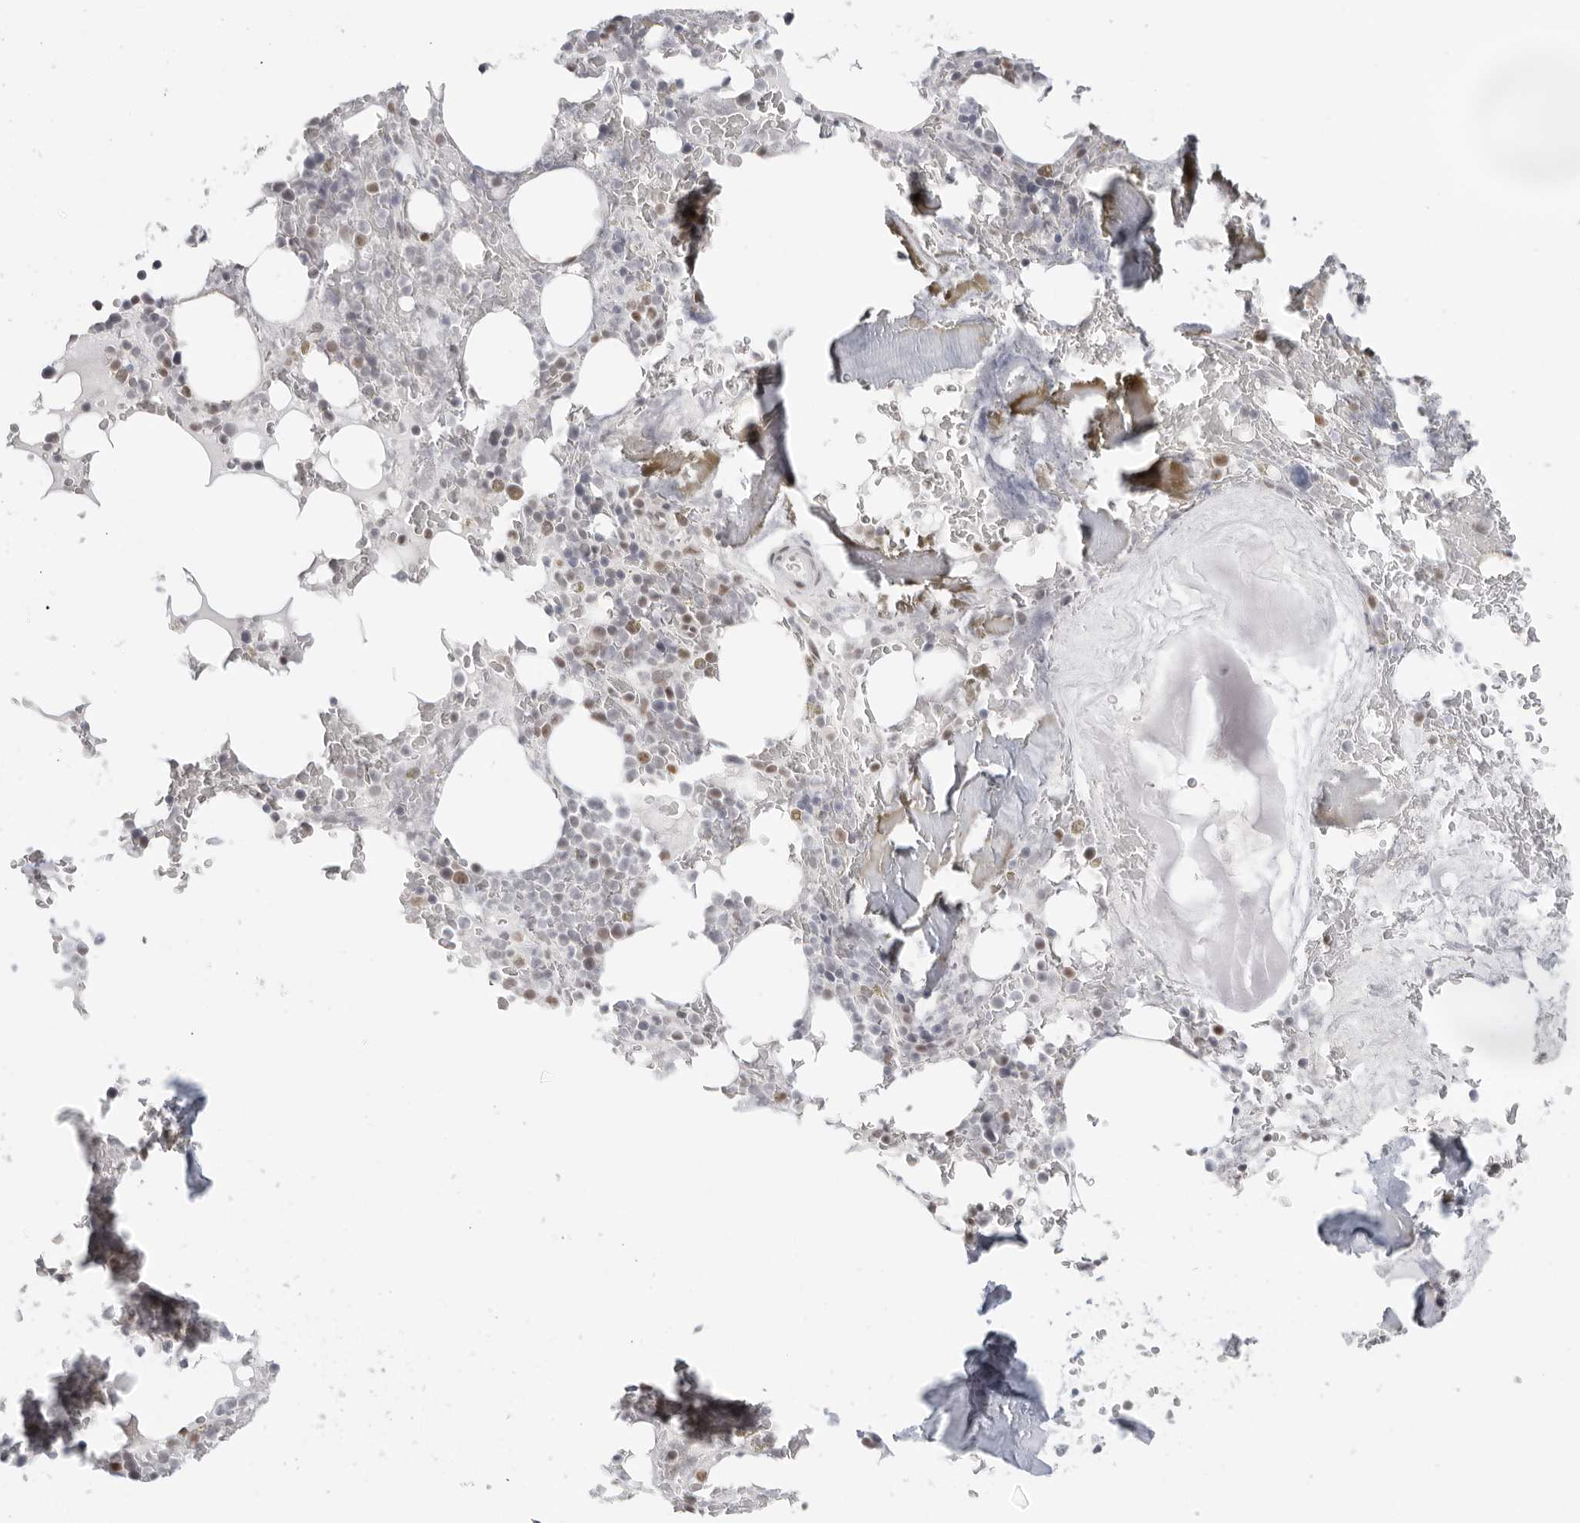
{"staining": {"intensity": "weak", "quantity": "25%-75%", "location": "nuclear"}, "tissue": "bone marrow", "cell_type": "Hematopoietic cells", "image_type": "normal", "snomed": [{"axis": "morphology", "description": "Normal tissue, NOS"}, {"axis": "topography", "description": "Bone marrow"}], "caption": "Protein staining demonstrates weak nuclear expression in about 25%-75% of hematopoietic cells in normal bone marrow. (IHC, brightfield microscopy, high magnification).", "gene": "FOXK2", "patient": {"sex": "male", "age": 58}}